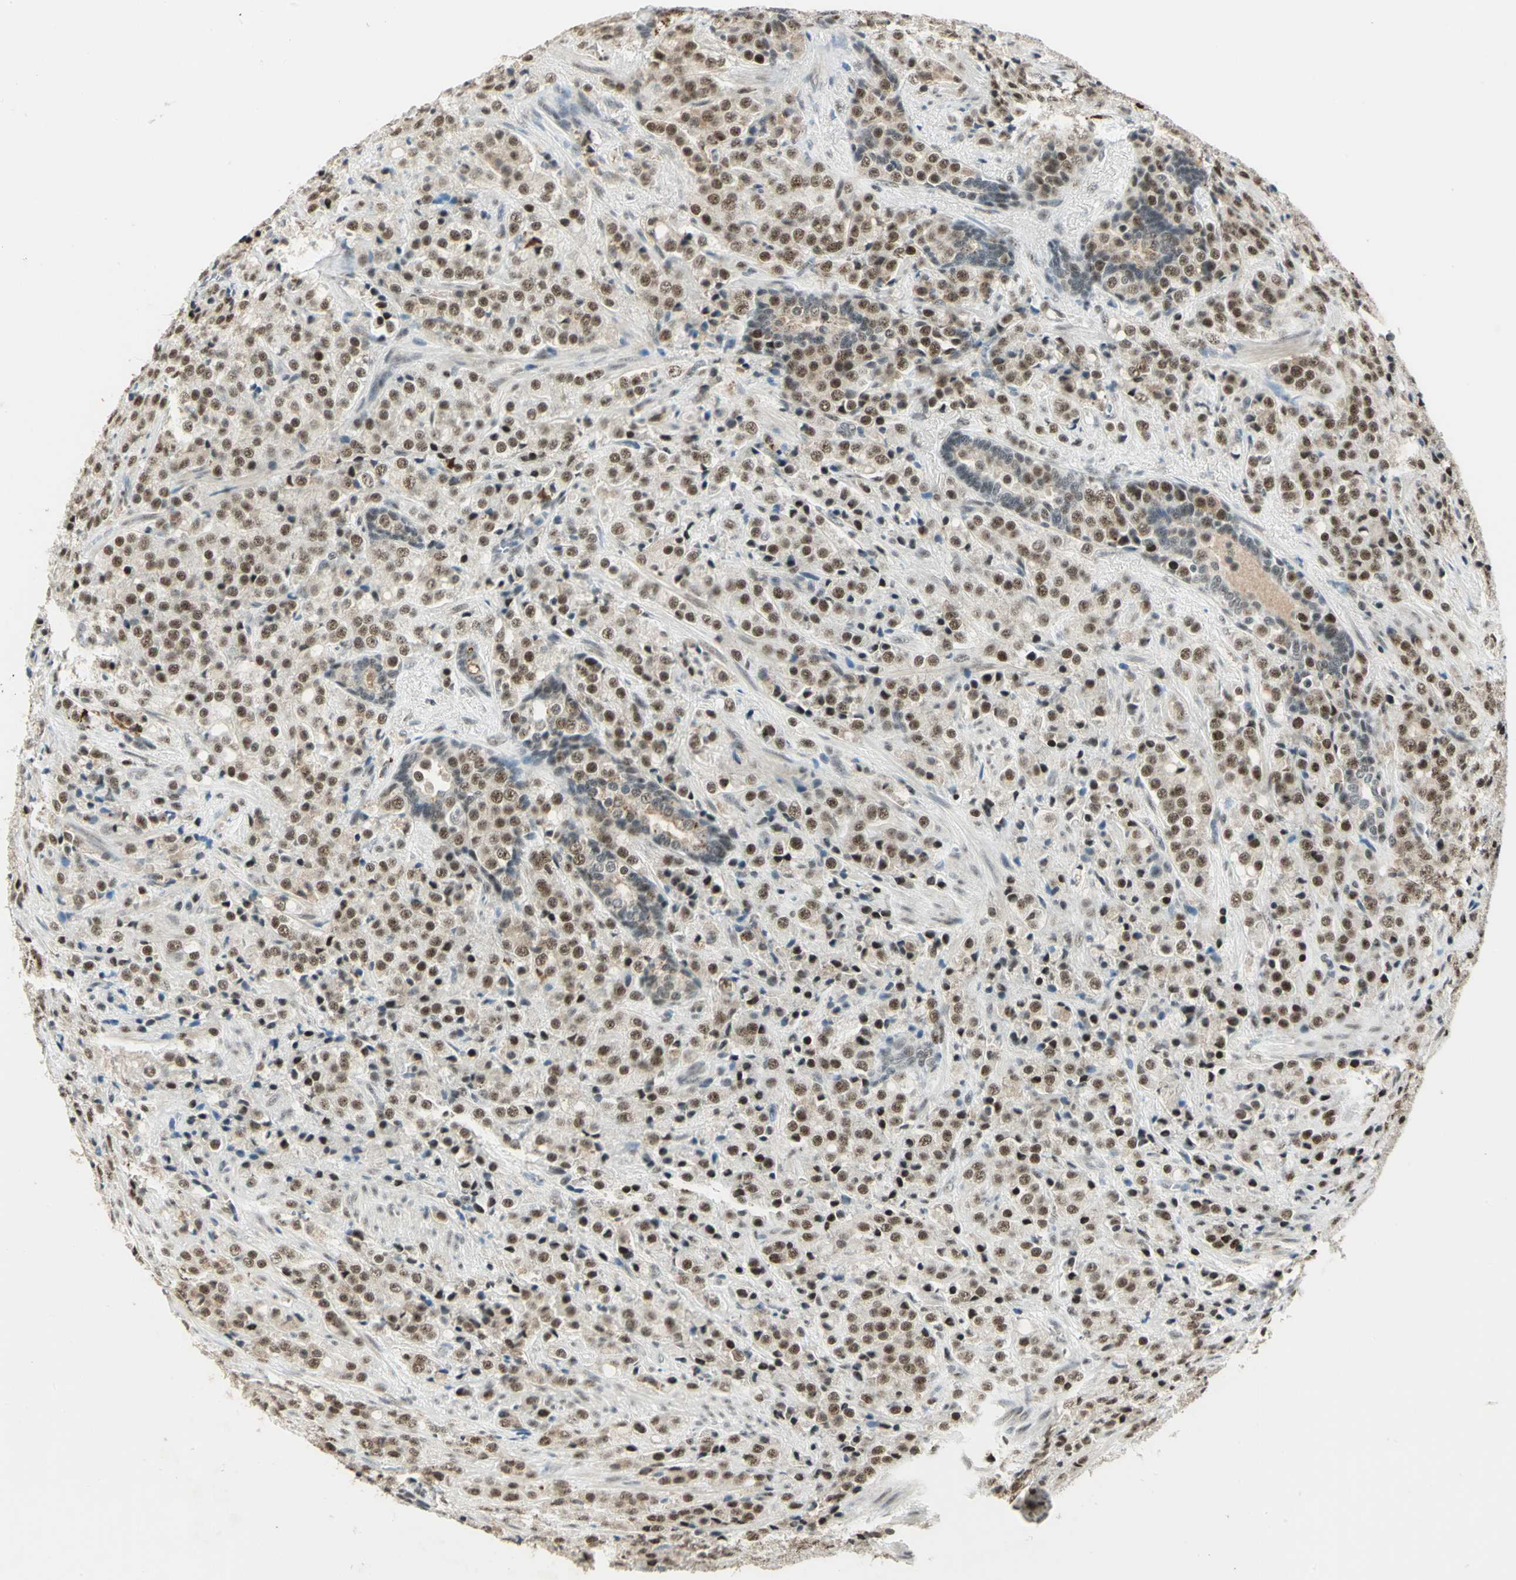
{"staining": {"intensity": "moderate", "quantity": ">75%", "location": "nuclear"}, "tissue": "prostate cancer", "cell_type": "Tumor cells", "image_type": "cancer", "snomed": [{"axis": "morphology", "description": "Adenocarcinoma, Medium grade"}, {"axis": "topography", "description": "Prostate"}], "caption": "High-magnification brightfield microscopy of adenocarcinoma (medium-grade) (prostate) stained with DAB (brown) and counterstained with hematoxylin (blue). tumor cells exhibit moderate nuclear staining is identified in about>75% of cells. (Stains: DAB in brown, nuclei in blue, Microscopy: brightfield microscopy at high magnification).", "gene": "CCNT1", "patient": {"sex": "male", "age": 70}}